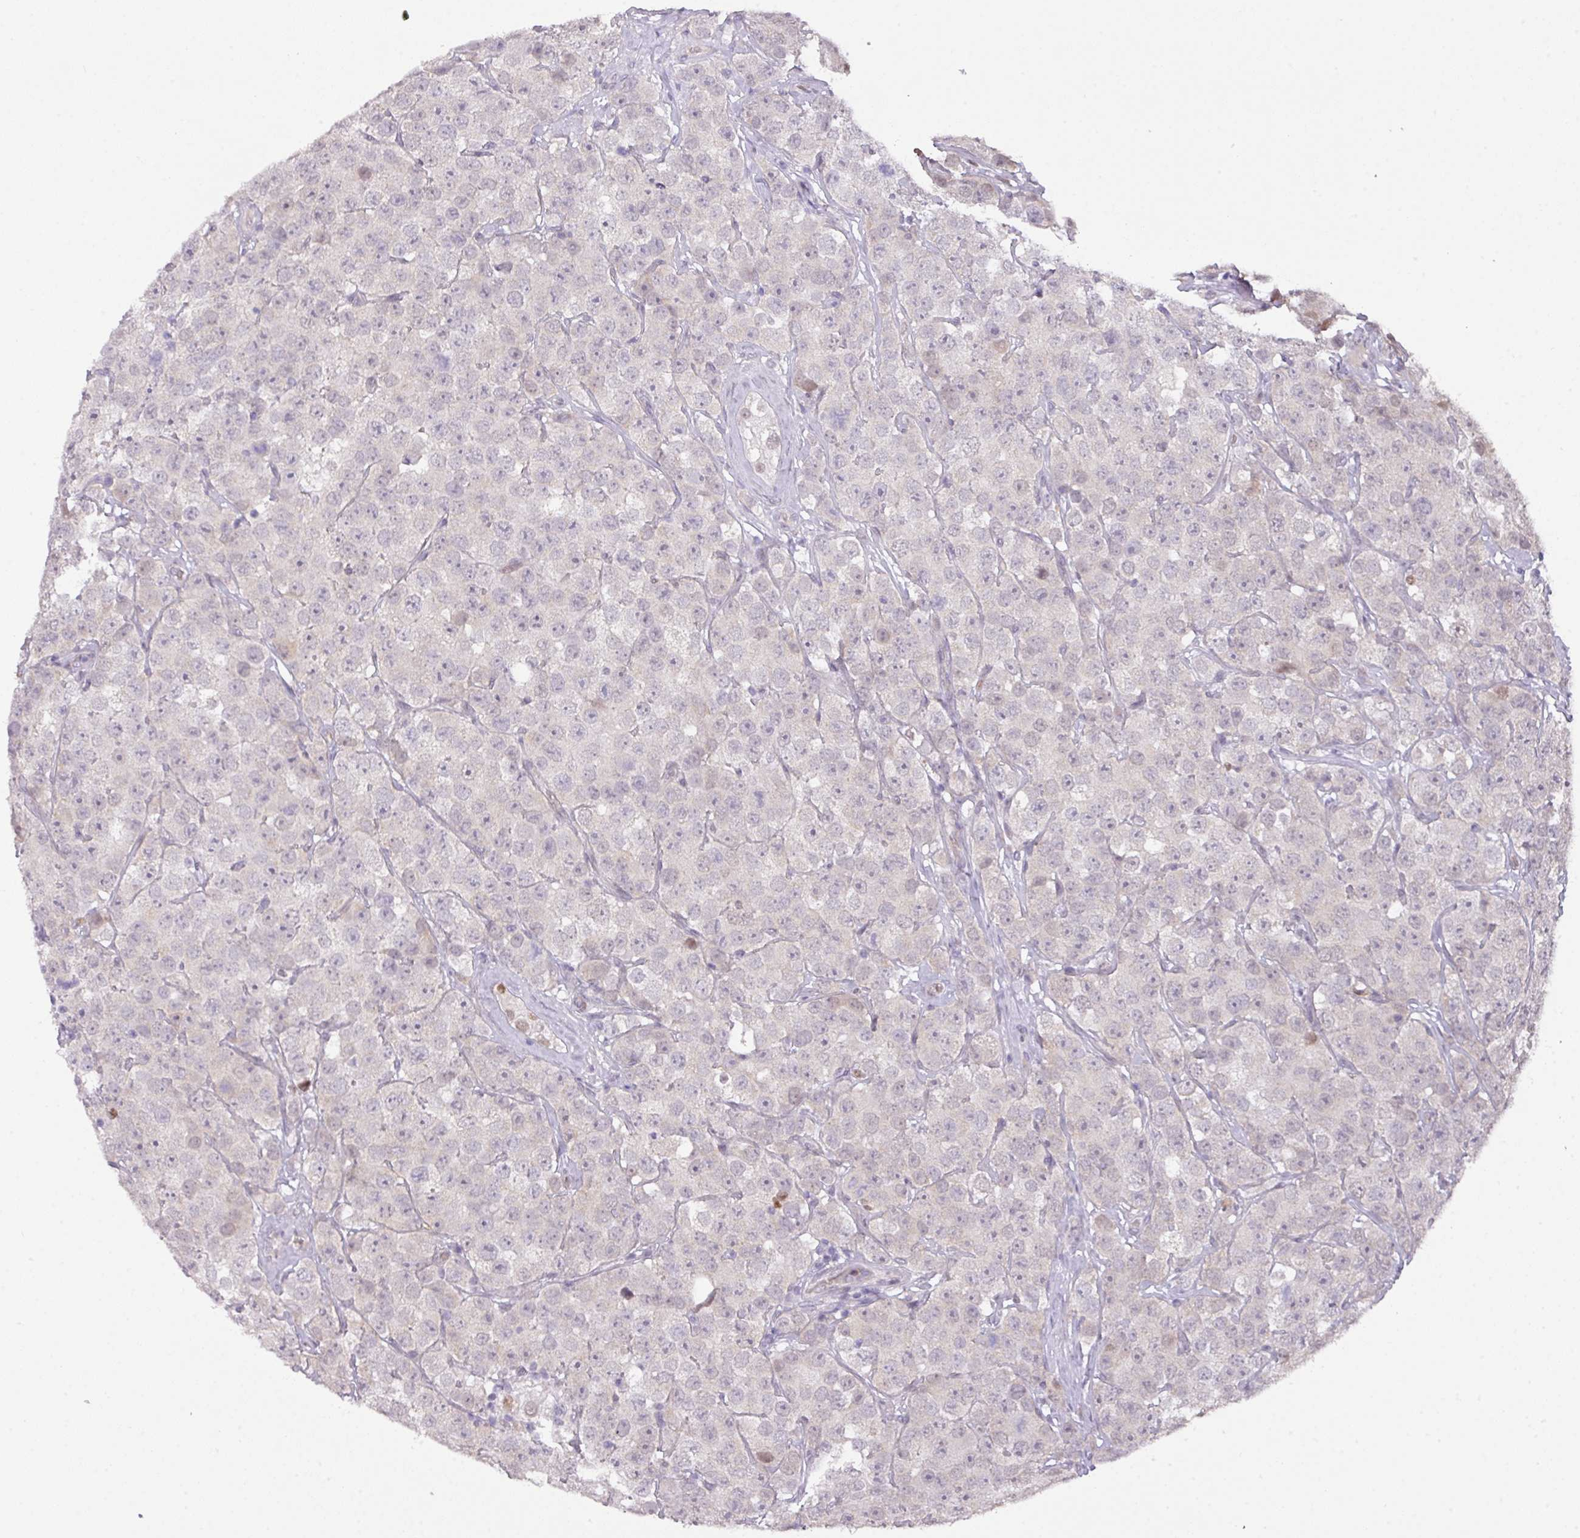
{"staining": {"intensity": "negative", "quantity": "none", "location": "none"}, "tissue": "testis cancer", "cell_type": "Tumor cells", "image_type": "cancer", "snomed": [{"axis": "morphology", "description": "Seminoma, NOS"}, {"axis": "topography", "description": "Testis"}], "caption": "Testis cancer (seminoma) stained for a protein using immunohistochemistry (IHC) demonstrates no positivity tumor cells.", "gene": "ANKRD13B", "patient": {"sex": "male", "age": 28}}